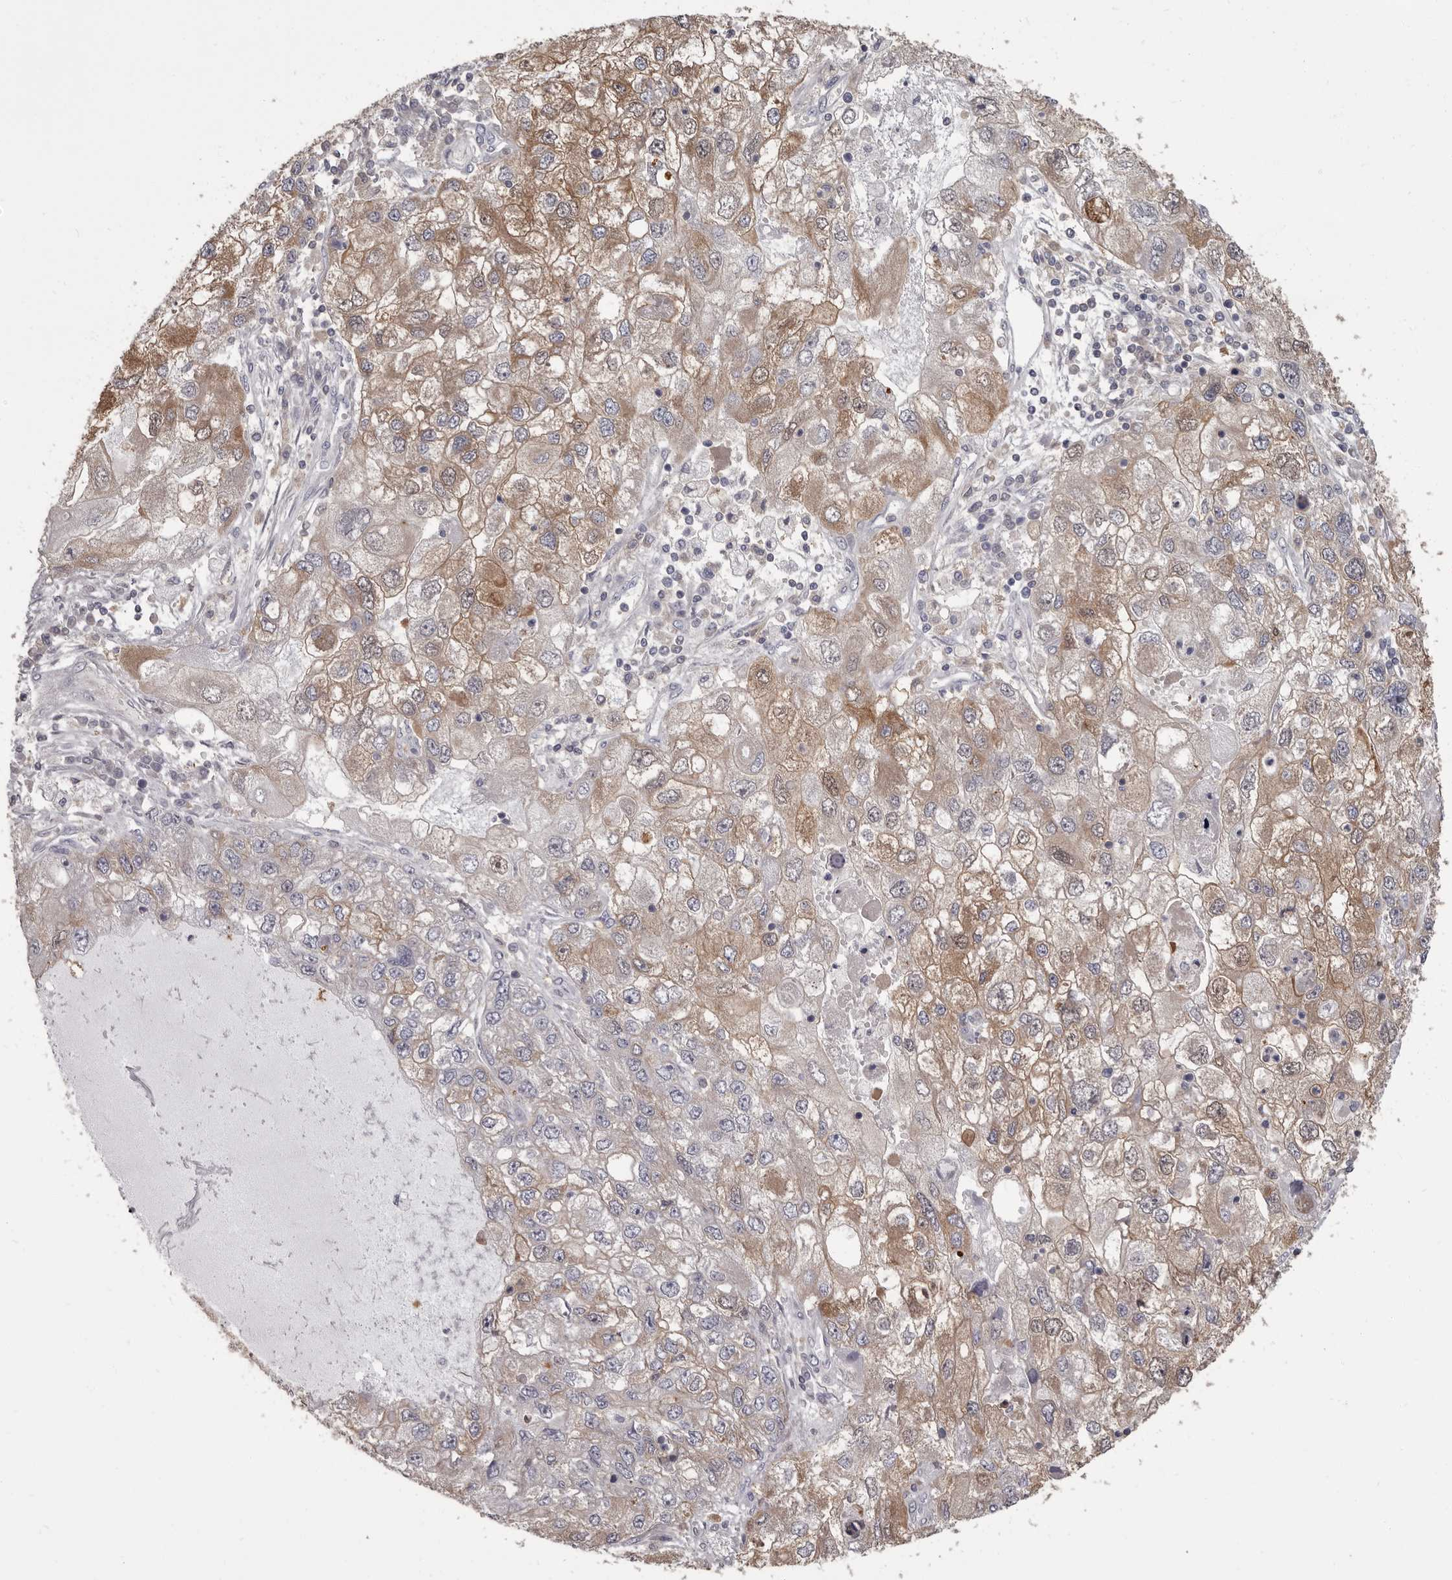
{"staining": {"intensity": "moderate", "quantity": "25%-75%", "location": "cytoplasmic/membranous"}, "tissue": "endometrial cancer", "cell_type": "Tumor cells", "image_type": "cancer", "snomed": [{"axis": "morphology", "description": "Adenocarcinoma, NOS"}, {"axis": "topography", "description": "Endometrium"}], "caption": "A micrograph of adenocarcinoma (endometrial) stained for a protein shows moderate cytoplasmic/membranous brown staining in tumor cells.", "gene": "APEH", "patient": {"sex": "female", "age": 49}}